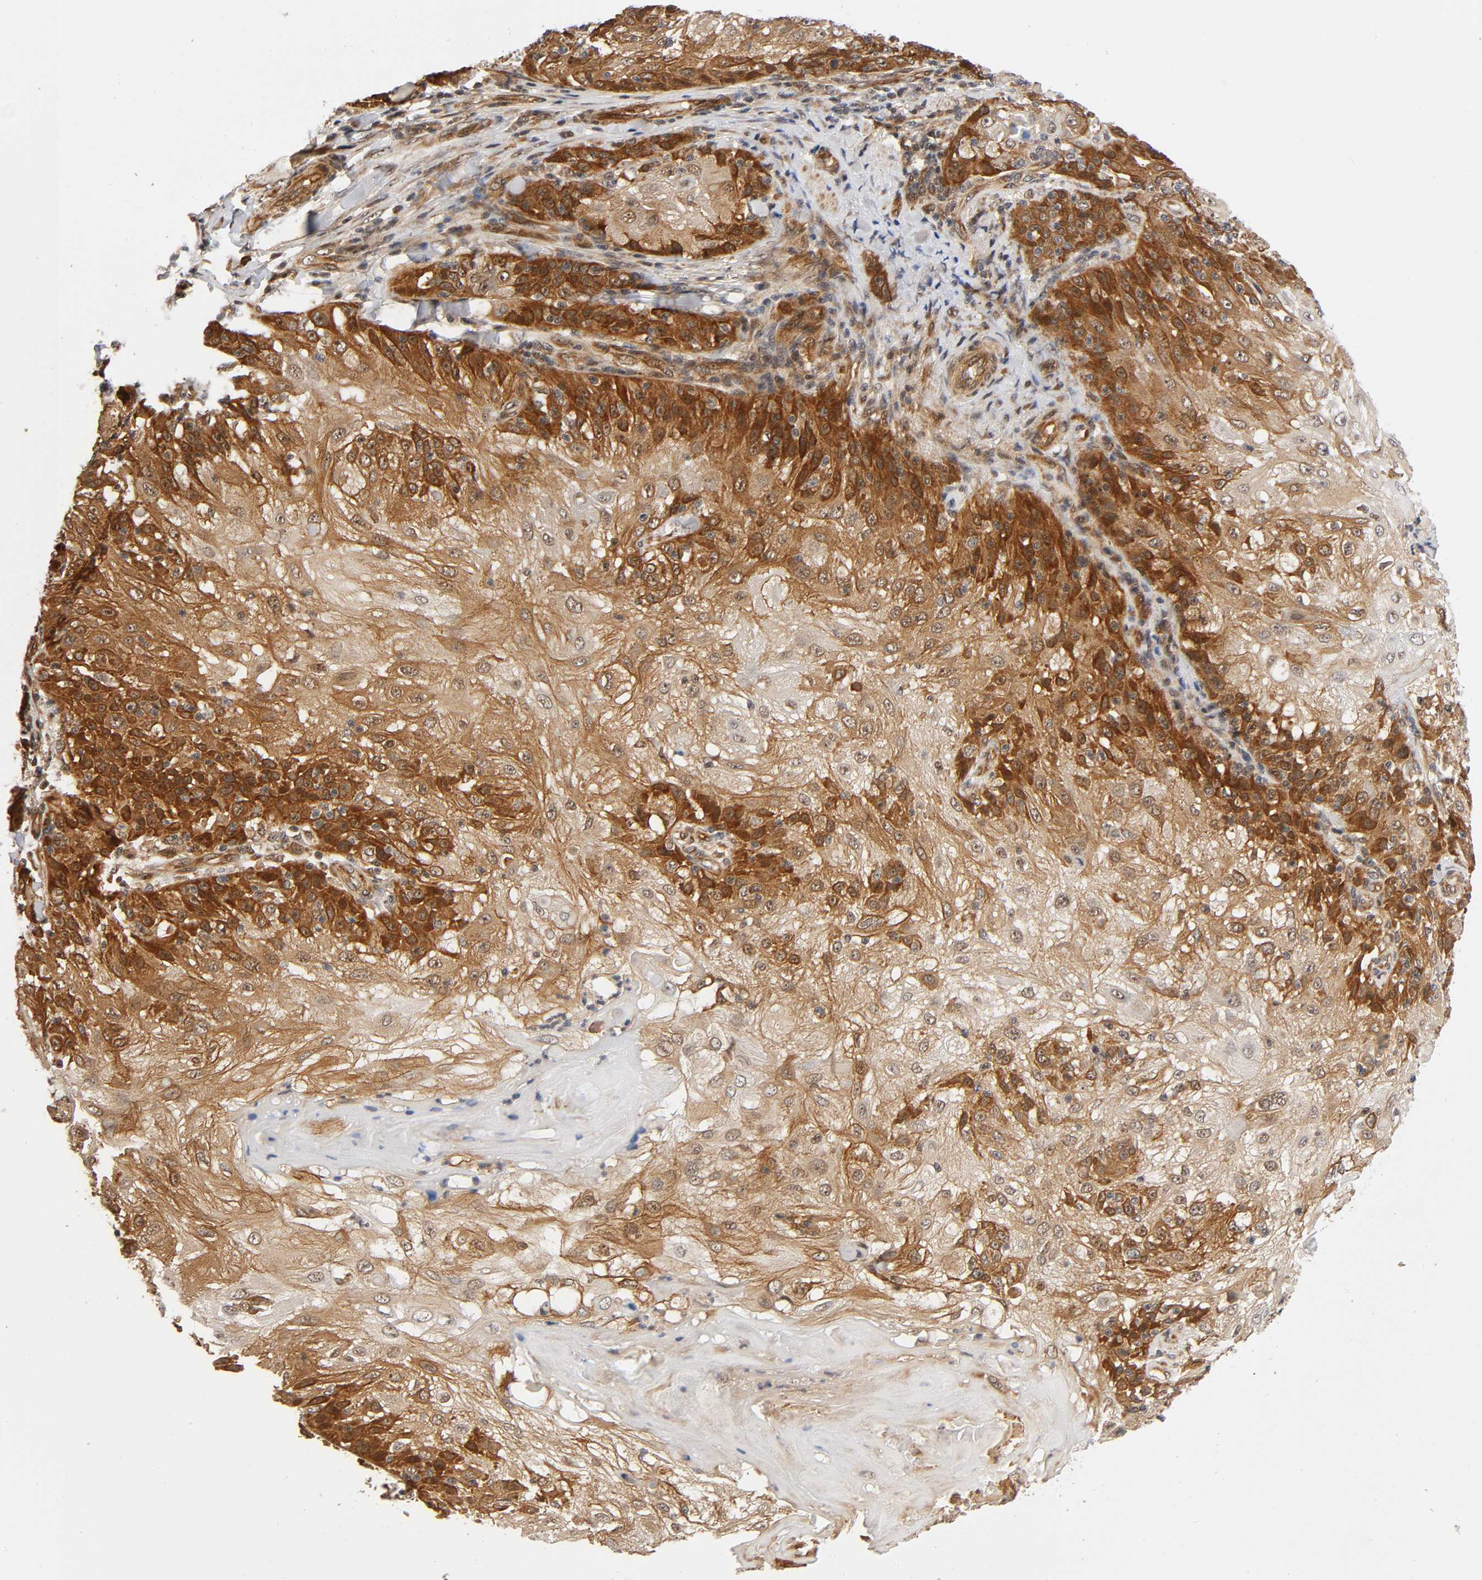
{"staining": {"intensity": "moderate", "quantity": ">75%", "location": "cytoplasmic/membranous"}, "tissue": "skin cancer", "cell_type": "Tumor cells", "image_type": "cancer", "snomed": [{"axis": "morphology", "description": "Normal tissue, NOS"}, {"axis": "morphology", "description": "Squamous cell carcinoma, NOS"}, {"axis": "topography", "description": "Skin"}], "caption": "High-magnification brightfield microscopy of squamous cell carcinoma (skin) stained with DAB (3,3'-diaminobenzidine) (brown) and counterstained with hematoxylin (blue). tumor cells exhibit moderate cytoplasmic/membranous staining is present in about>75% of cells.", "gene": "IQCJ-SCHIP1", "patient": {"sex": "female", "age": 83}}